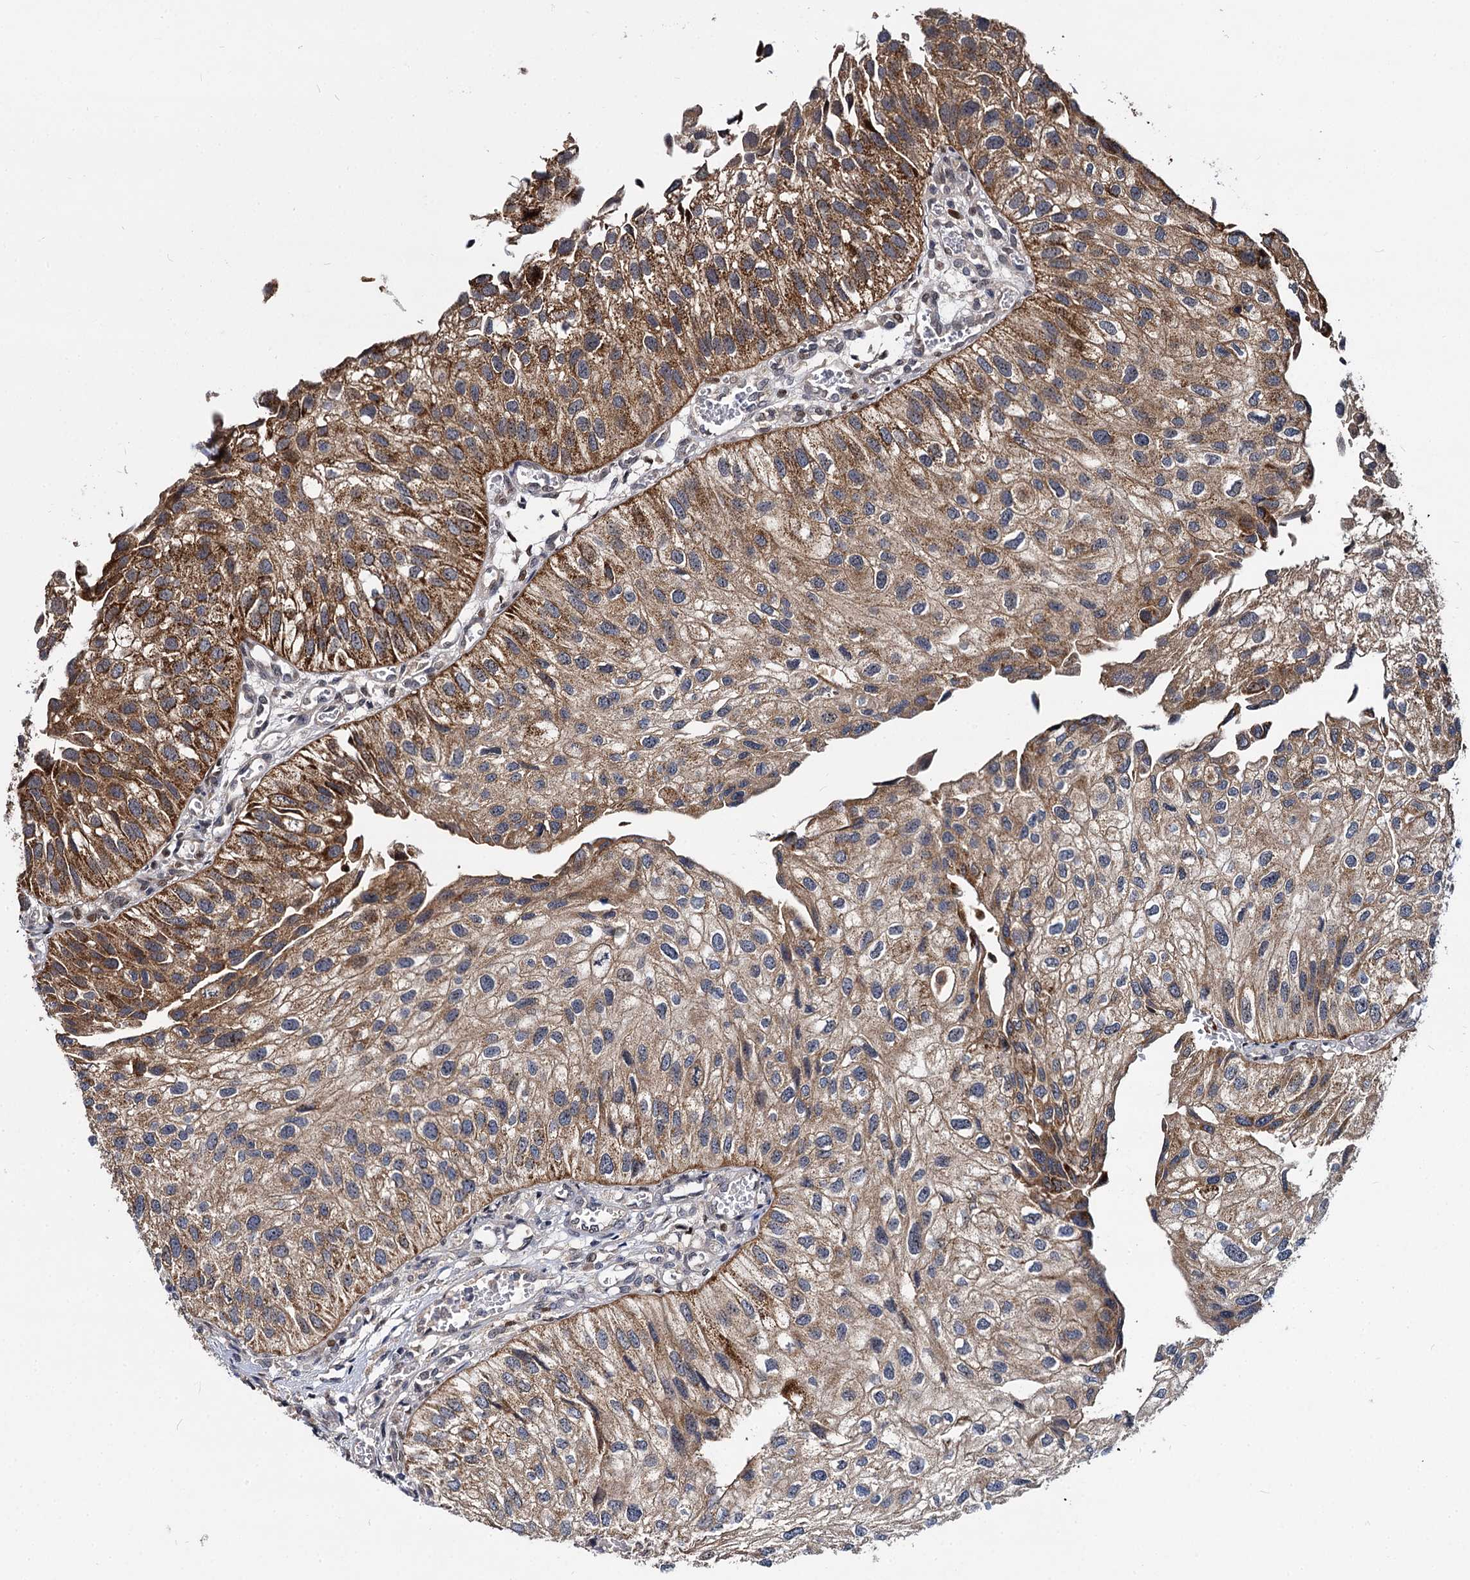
{"staining": {"intensity": "moderate", "quantity": ">75%", "location": "cytoplasmic/membranous"}, "tissue": "urothelial cancer", "cell_type": "Tumor cells", "image_type": "cancer", "snomed": [{"axis": "morphology", "description": "Urothelial carcinoma, Low grade"}, {"axis": "topography", "description": "Urinary bladder"}], "caption": "Protein staining reveals moderate cytoplasmic/membranous positivity in approximately >75% of tumor cells in urothelial cancer. (DAB (3,3'-diaminobenzidine) IHC, brown staining for protein, blue staining for nuclei).", "gene": "MAML2", "patient": {"sex": "female", "age": 89}}